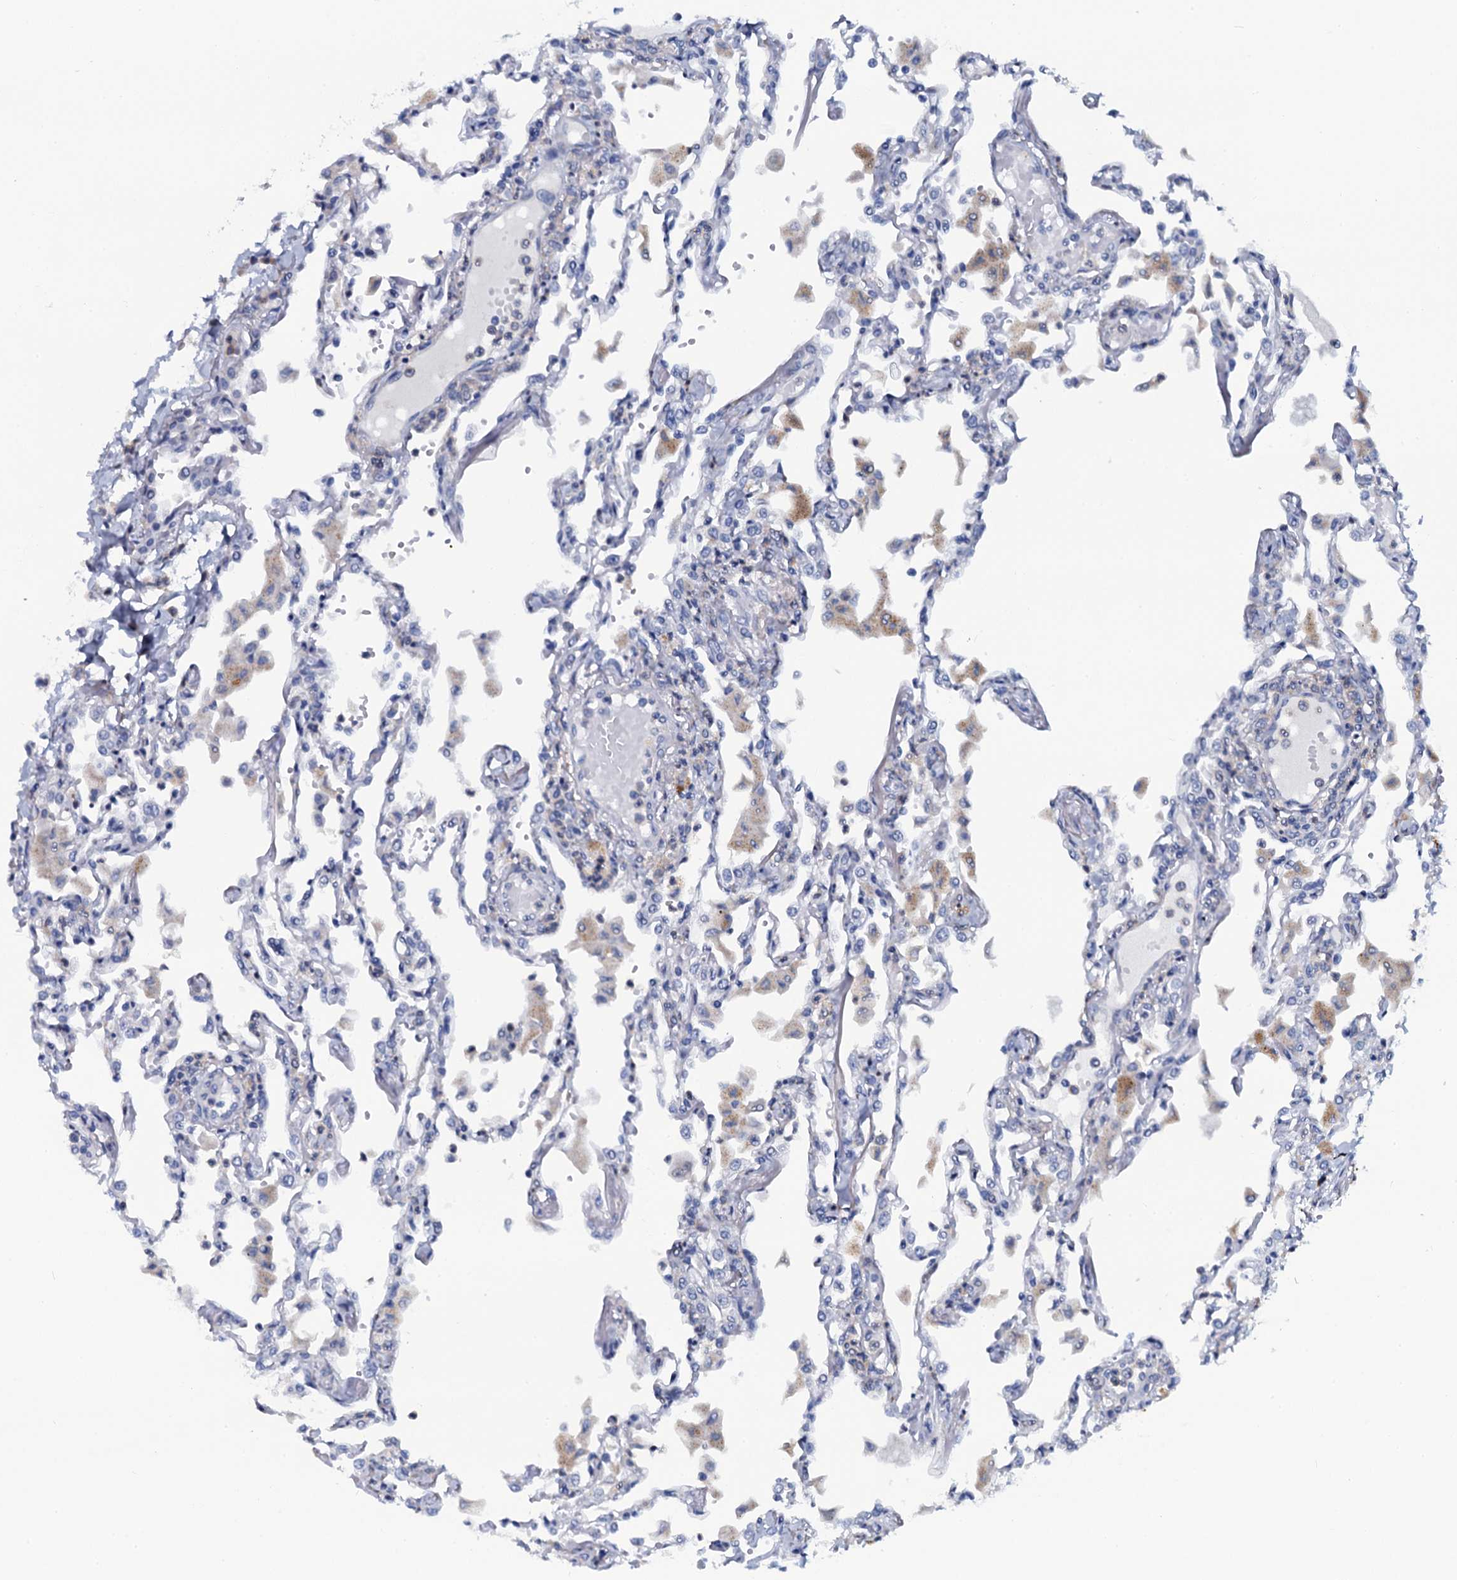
{"staining": {"intensity": "negative", "quantity": "none", "location": "none"}, "tissue": "lung", "cell_type": "Alveolar cells", "image_type": "normal", "snomed": [{"axis": "morphology", "description": "Normal tissue, NOS"}, {"axis": "topography", "description": "Bronchus"}, {"axis": "topography", "description": "Lung"}], "caption": "Immunohistochemistry image of benign lung: human lung stained with DAB (3,3'-diaminobenzidine) displays no significant protein positivity in alveolar cells.", "gene": "OTOL1", "patient": {"sex": "female", "age": 49}}